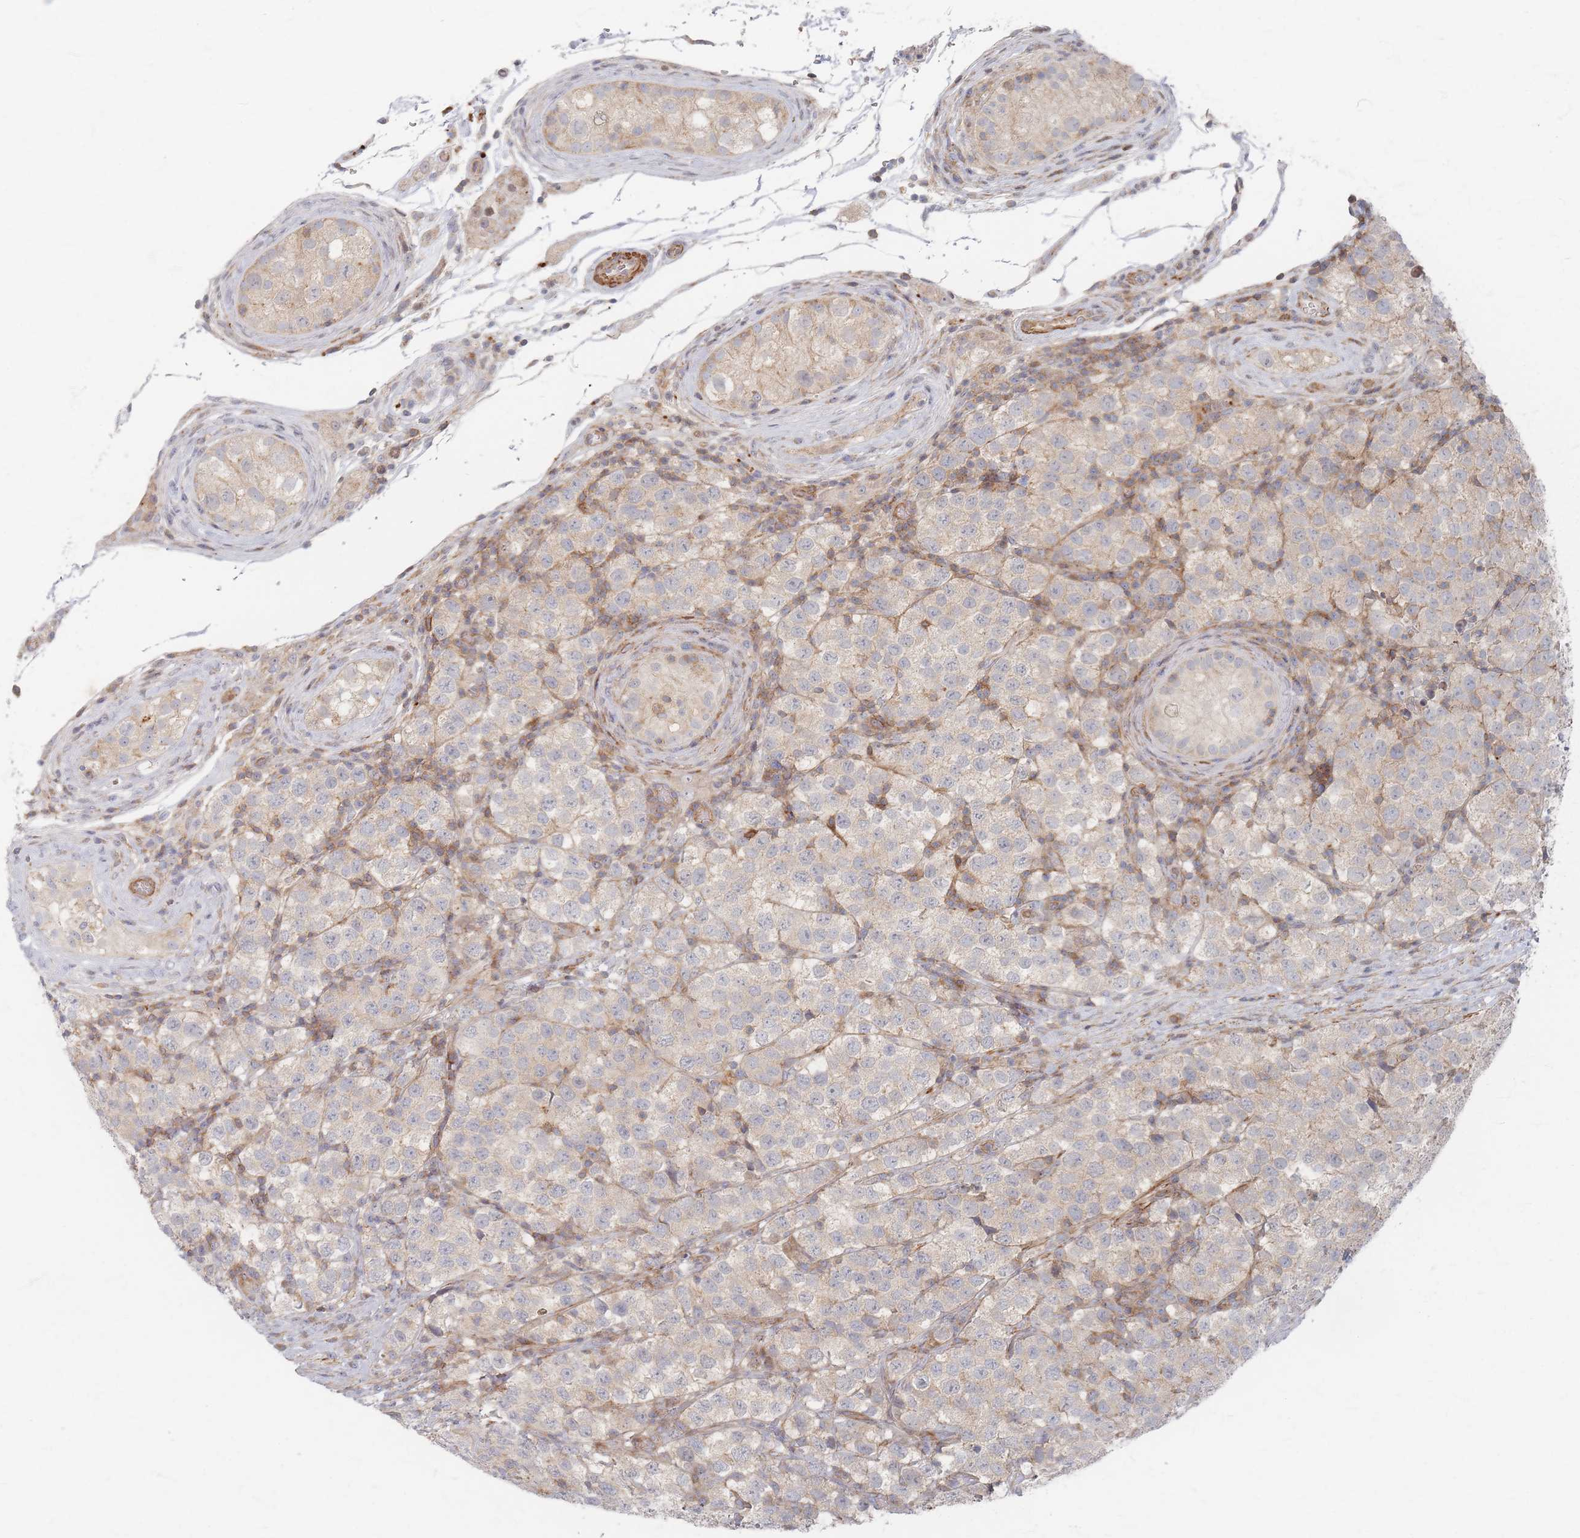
{"staining": {"intensity": "negative", "quantity": "none", "location": "none"}, "tissue": "testis cancer", "cell_type": "Tumor cells", "image_type": "cancer", "snomed": [{"axis": "morphology", "description": "Seminoma, NOS"}, {"axis": "topography", "description": "Testis"}], "caption": "The micrograph exhibits no staining of tumor cells in testis cancer (seminoma). (Stains: DAB immunohistochemistry with hematoxylin counter stain, Microscopy: brightfield microscopy at high magnification).", "gene": "ZNF852", "patient": {"sex": "male", "age": 34}}